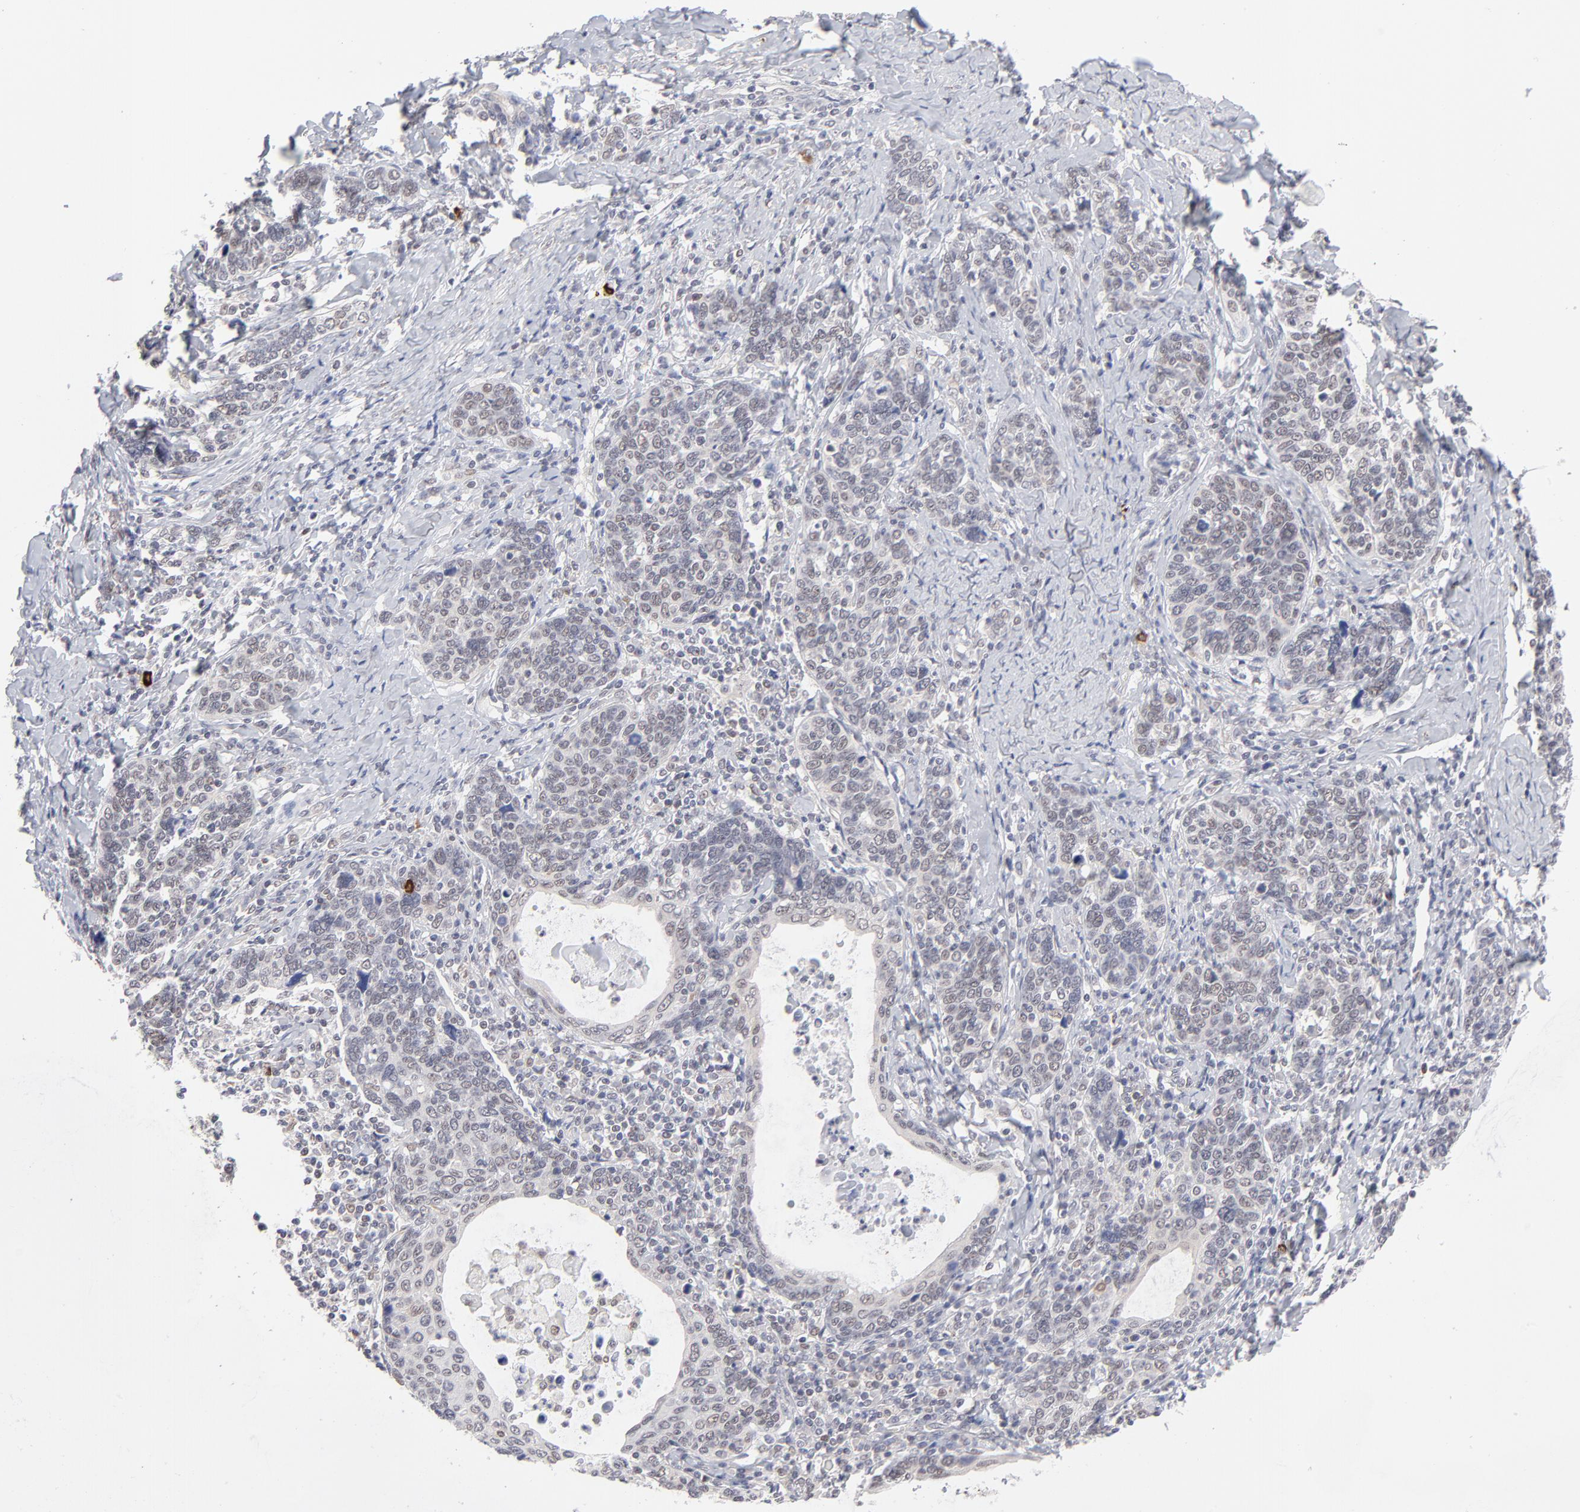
{"staining": {"intensity": "weak", "quantity": "25%-75%", "location": "cytoplasmic/membranous,nuclear"}, "tissue": "cervical cancer", "cell_type": "Tumor cells", "image_type": "cancer", "snomed": [{"axis": "morphology", "description": "Squamous cell carcinoma, NOS"}, {"axis": "topography", "description": "Cervix"}], "caption": "This histopathology image exhibits immunohistochemistry staining of squamous cell carcinoma (cervical), with low weak cytoplasmic/membranous and nuclear staining in about 25%-75% of tumor cells.", "gene": "NBN", "patient": {"sex": "female", "age": 41}}